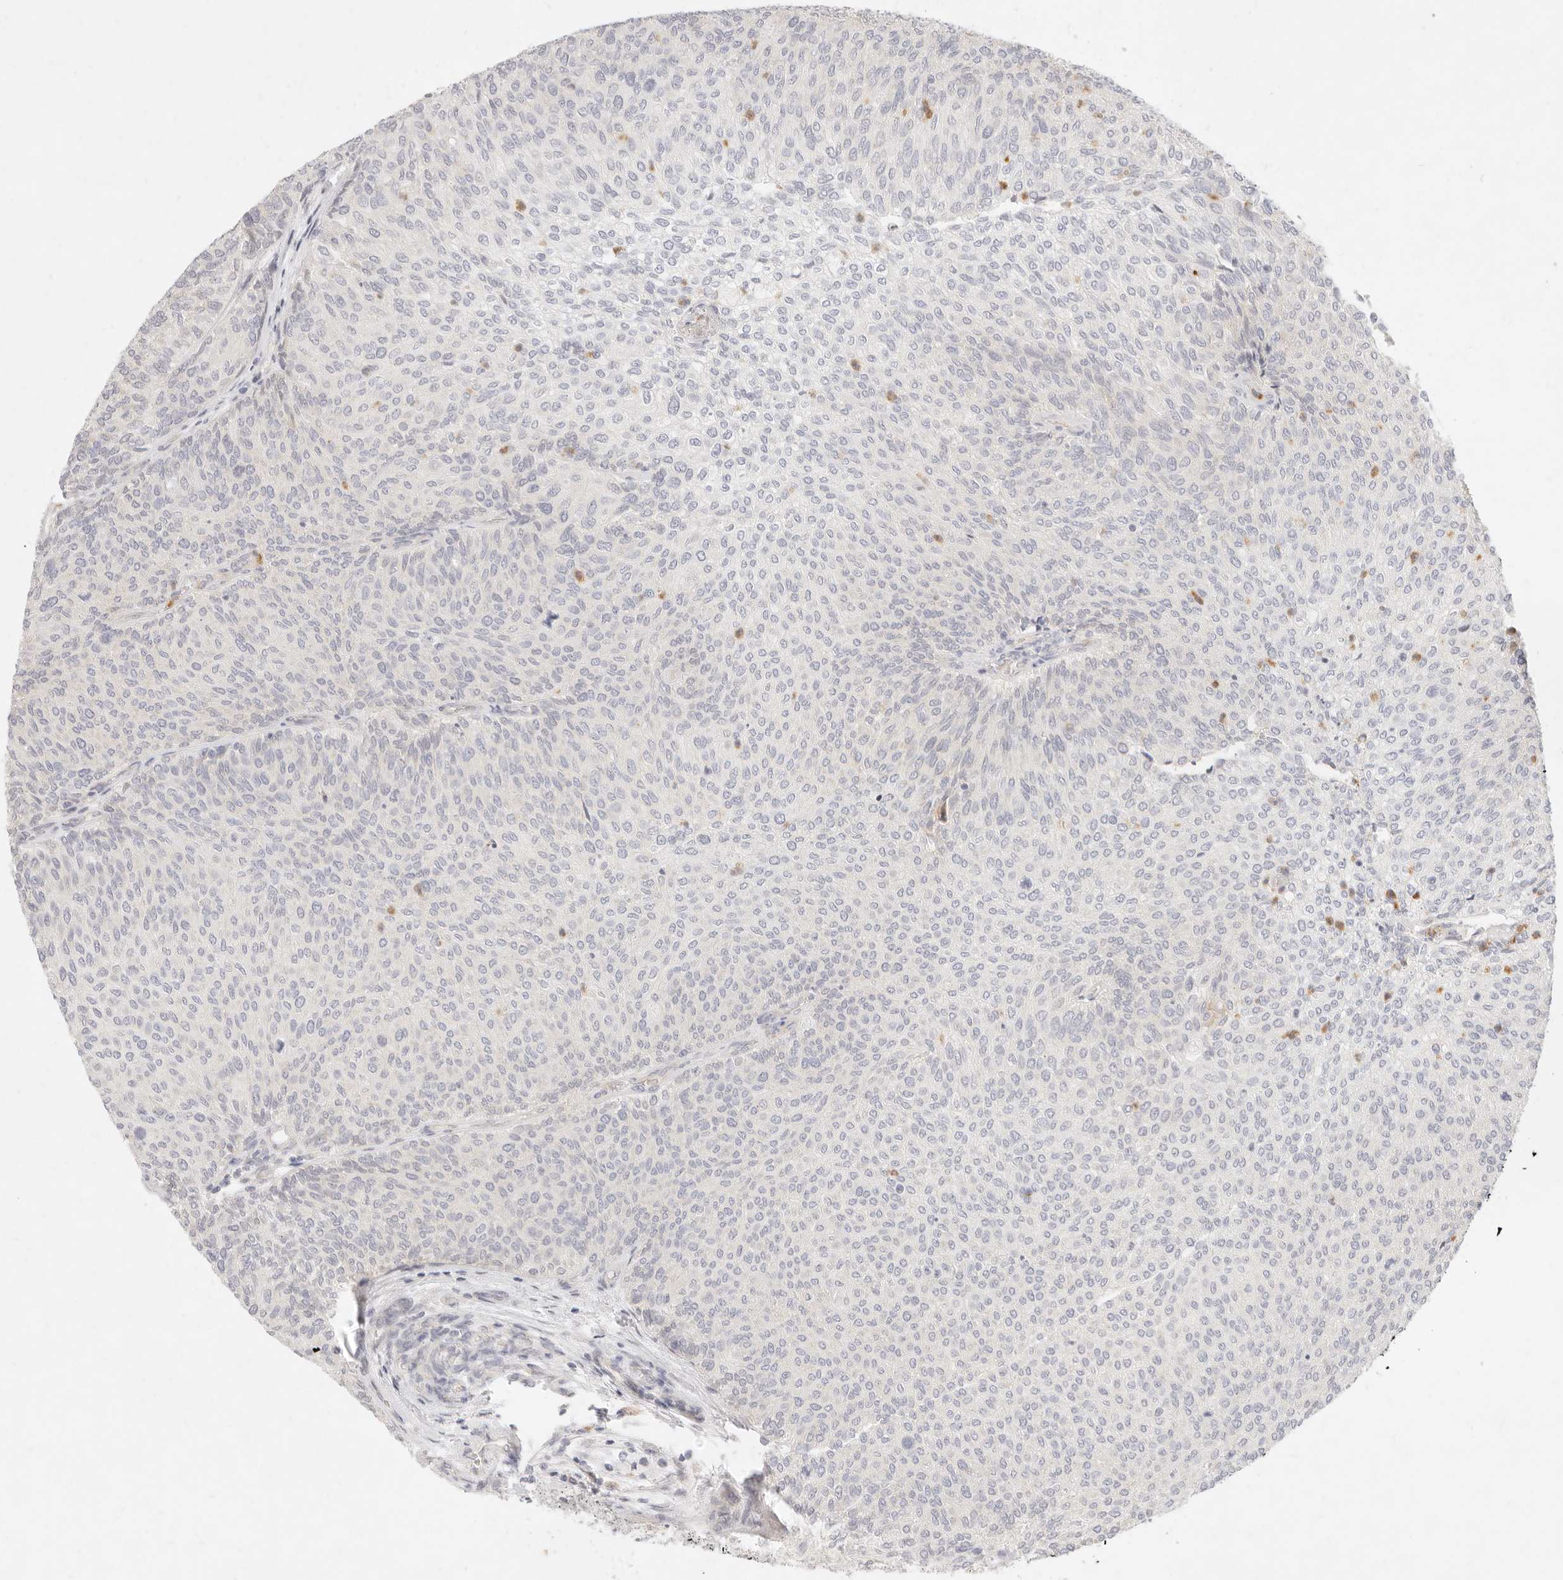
{"staining": {"intensity": "negative", "quantity": "none", "location": "none"}, "tissue": "urothelial cancer", "cell_type": "Tumor cells", "image_type": "cancer", "snomed": [{"axis": "morphology", "description": "Urothelial carcinoma, Low grade"}, {"axis": "topography", "description": "Urinary bladder"}], "caption": "Urothelial carcinoma (low-grade) was stained to show a protein in brown. There is no significant staining in tumor cells. The staining is performed using DAB (3,3'-diaminobenzidine) brown chromogen with nuclei counter-stained in using hematoxylin.", "gene": "ASCL3", "patient": {"sex": "female", "age": 79}}